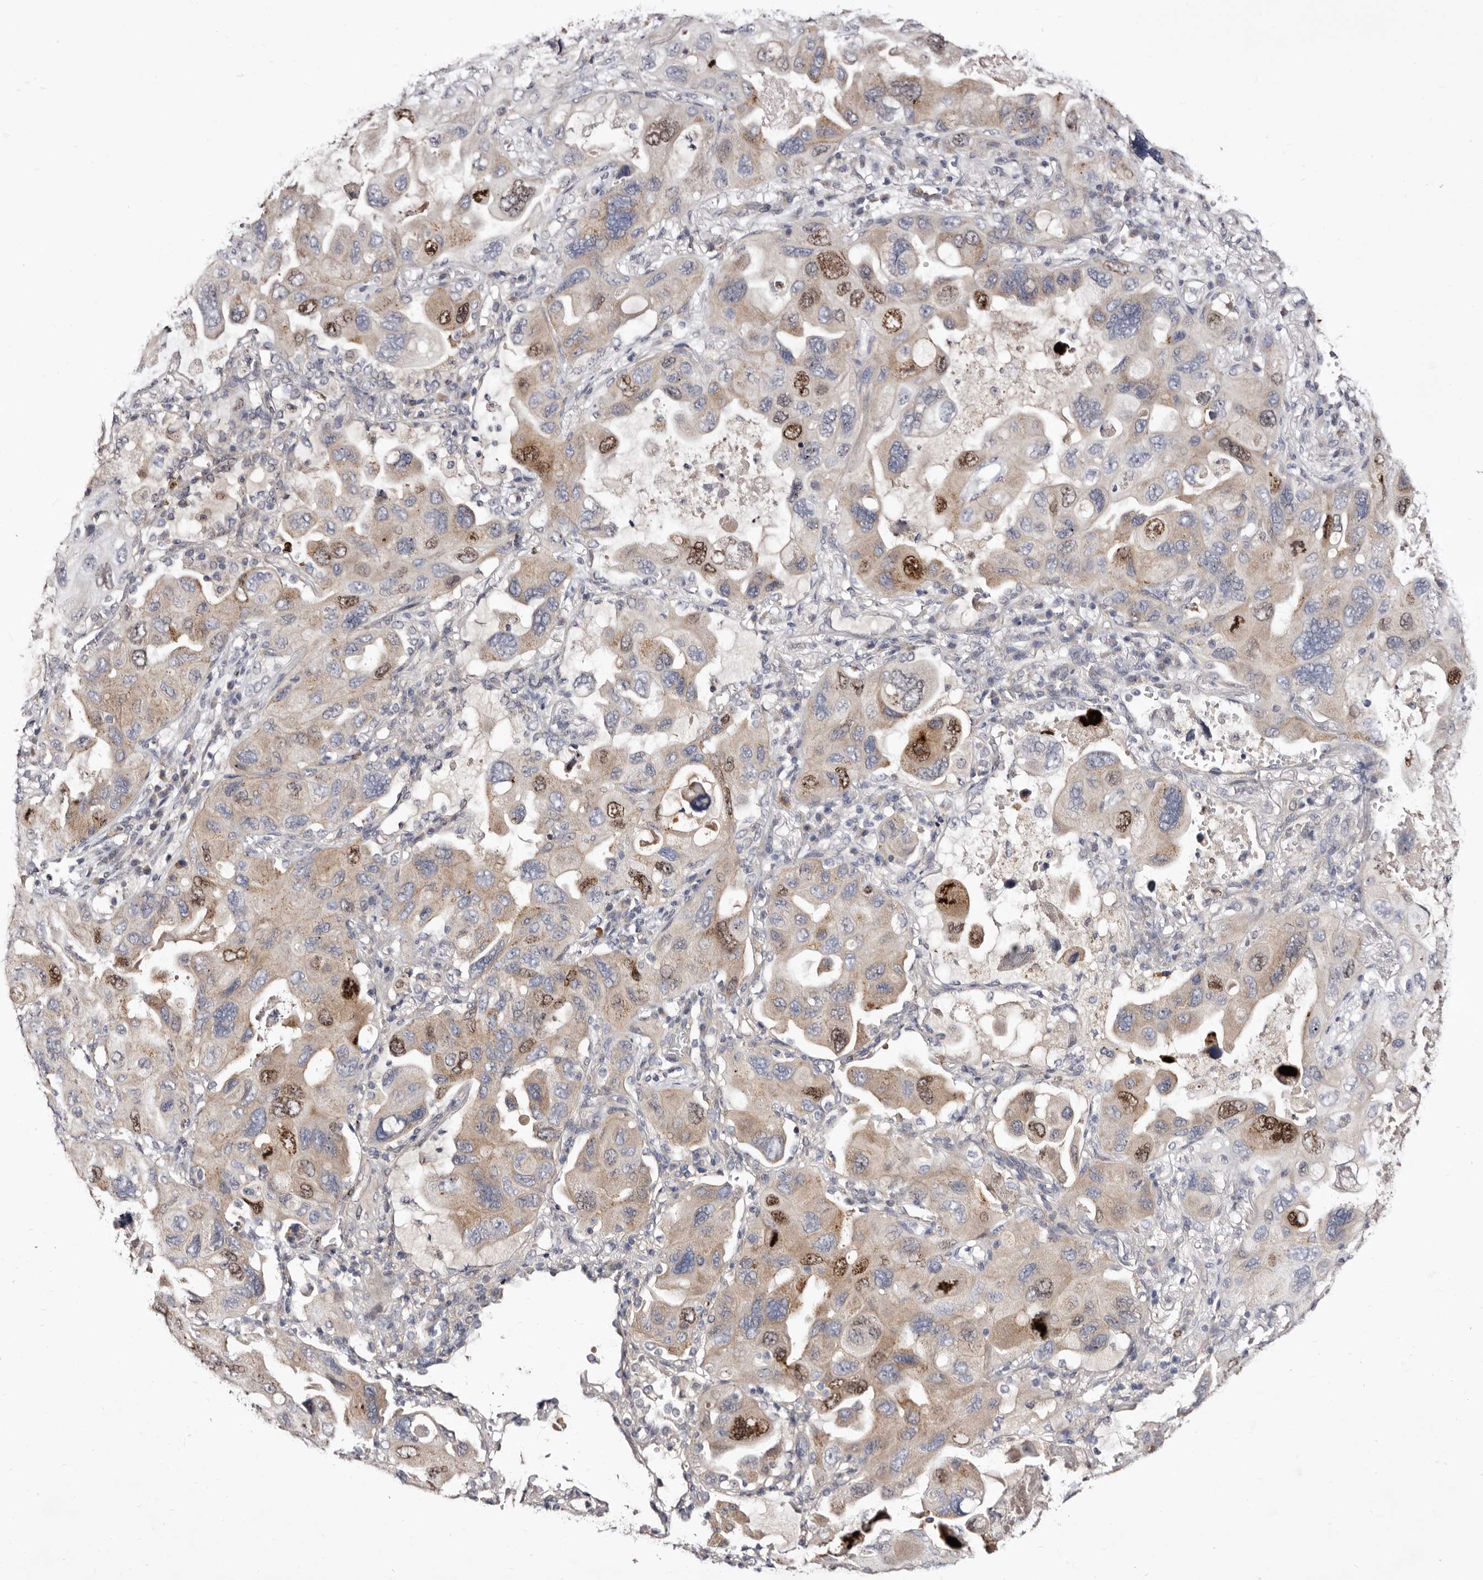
{"staining": {"intensity": "moderate", "quantity": "25%-75%", "location": "cytoplasmic/membranous,nuclear"}, "tissue": "lung cancer", "cell_type": "Tumor cells", "image_type": "cancer", "snomed": [{"axis": "morphology", "description": "Squamous cell carcinoma, NOS"}, {"axis": "topography", "description": "Lung"}], "caption": "Squamous cell carcinoma (lung) was stained to show a protein in brown. There is medium levels of moderate cytoplasmic/membranous and nuclear staining in about 25%-75% of tumor cells.", "gene": "CDCA8", "patient": {"sex": "female", "age": 73}}